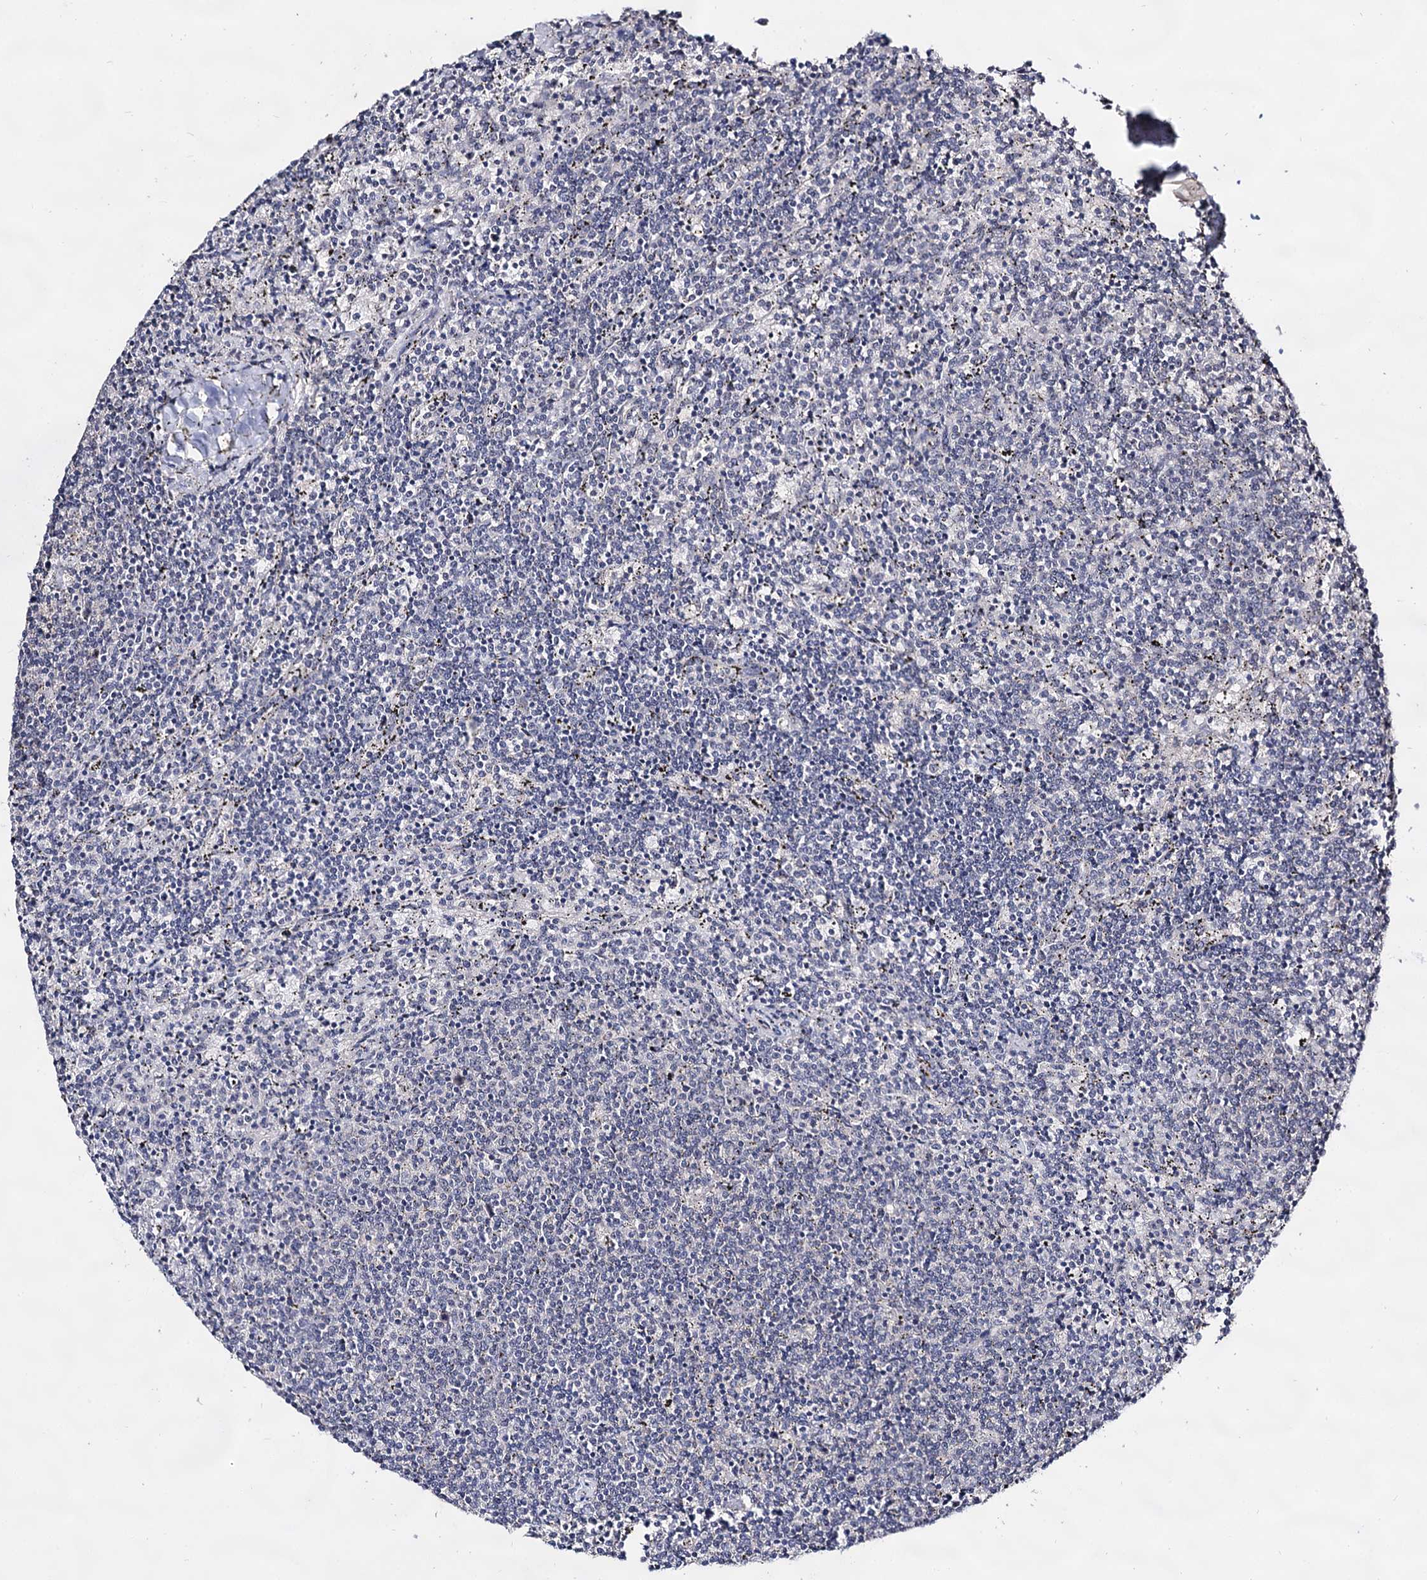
{"staining": {"intensity": "negative", "quantity": "none", "location": "none"}, "tissue": "lymphoma", "cell_type": "Tumor cells", "image_type": "cancer", "snomed": [{"axis": "morphology", "description": "Malignant lymphoma, non-Hodgkin's type, Low grade"}, {"axis": "topography", "description": "Spleen"}], "caption": "An image of human malignant lymphoma, non-Hodgkin's type (low-grade) is negative for staining in tumor cells.", "gene": "ARFIP2", "patient": {"sex": "female", "age": 50}}